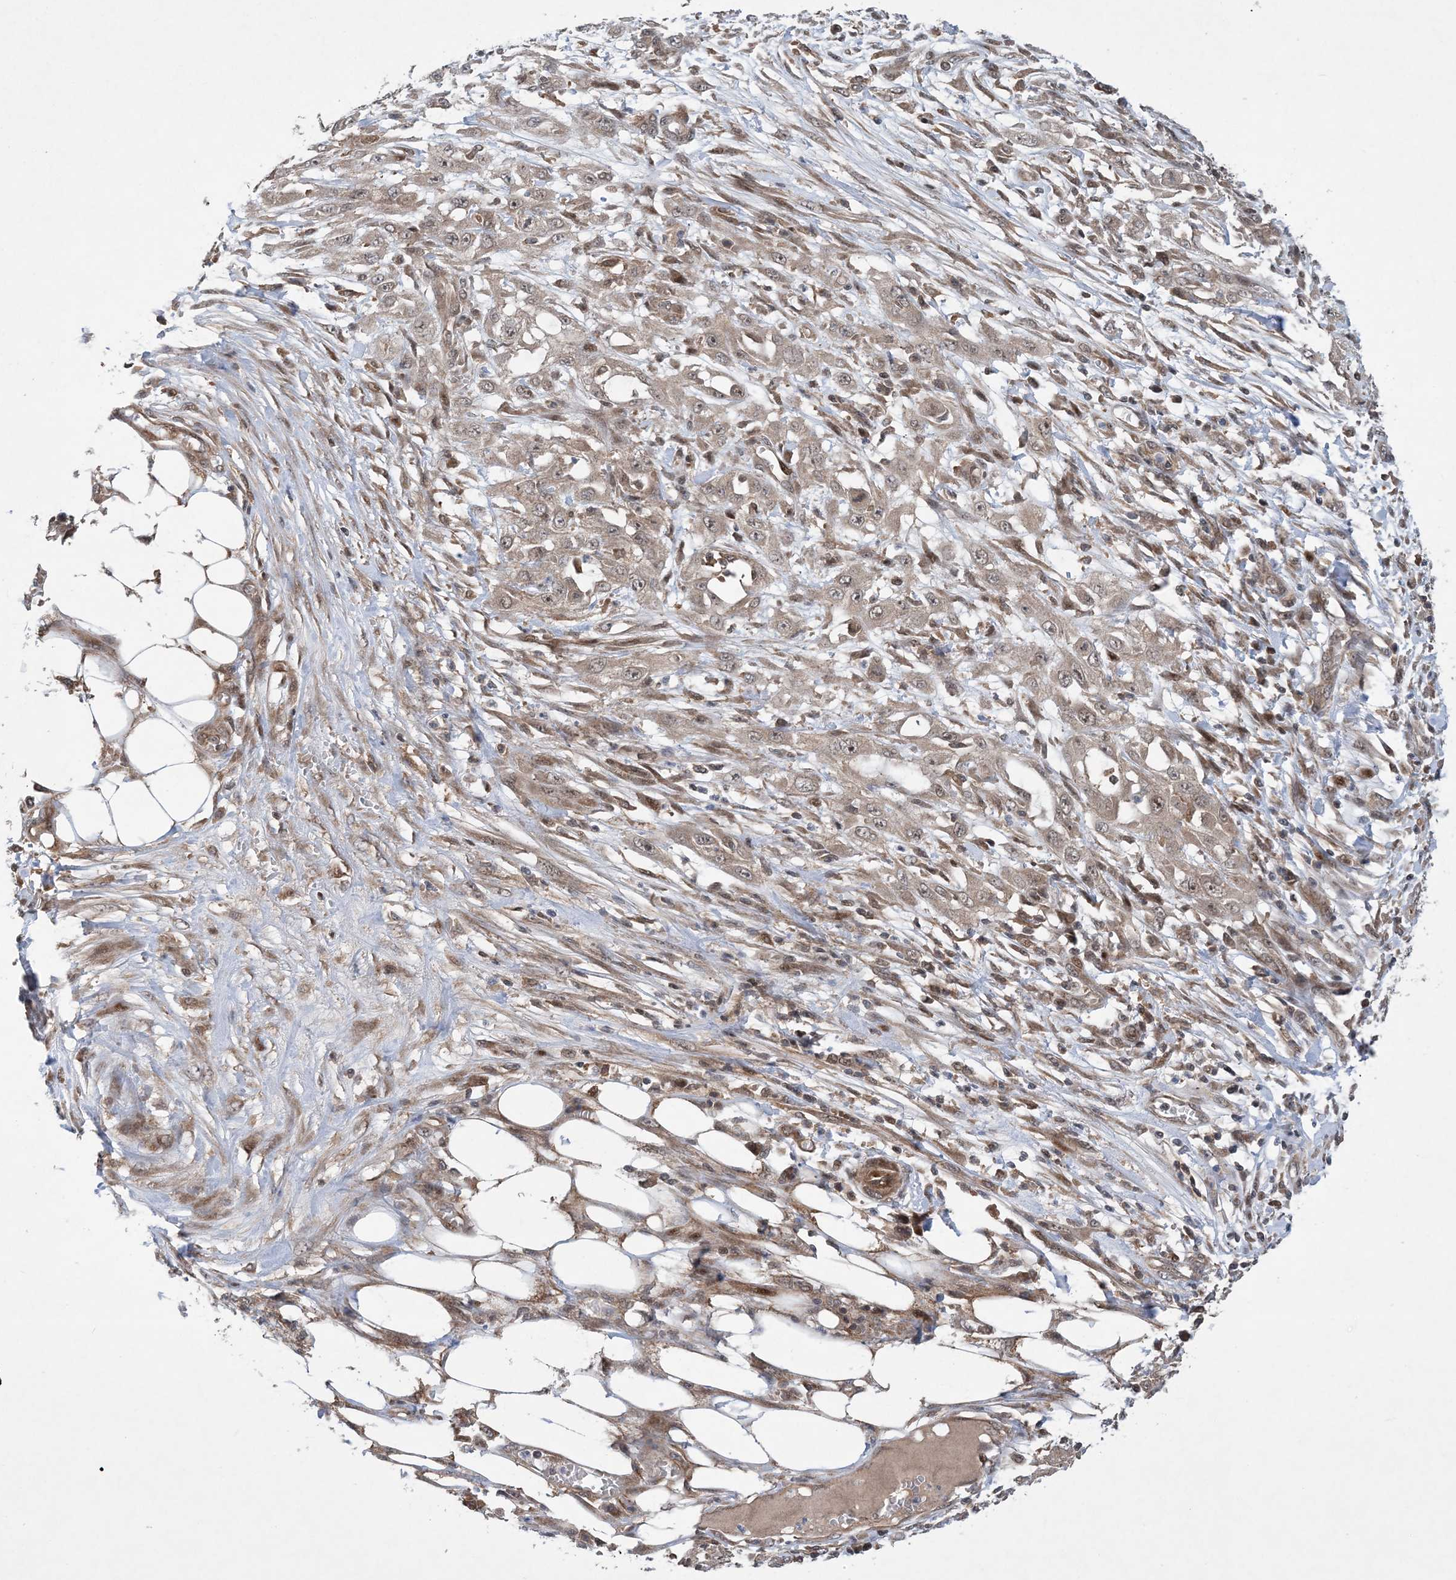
{"staining": {"intensity": "weak", "quantity": ">75%", "location": "cytoplasmic/membranous,nuclear"}, "tissue": "skin cancer", "cell_type": "Tumor cells", "image_type": "cancer", "snomed": [{"axis": "morphology", "description": "Squamous cell carcinoma, NOS"}, {"axis": "morphology", "description": "Squamous cell carcinoma, metastatic, NOS"}, {"axis": "topography", "description": "Skin"}, {"axis": "topography", "description": "Lymph node"}], "caption": "Skin metastatic squamous cell carcinoma was stained to show a protein in brown. There is low levels of weak cytoplasmic/membranous and nuclear positivity in about >75% of tumor cells.", "gene": "HEMK1", "patient": {"sex": "male", "age": 75}}